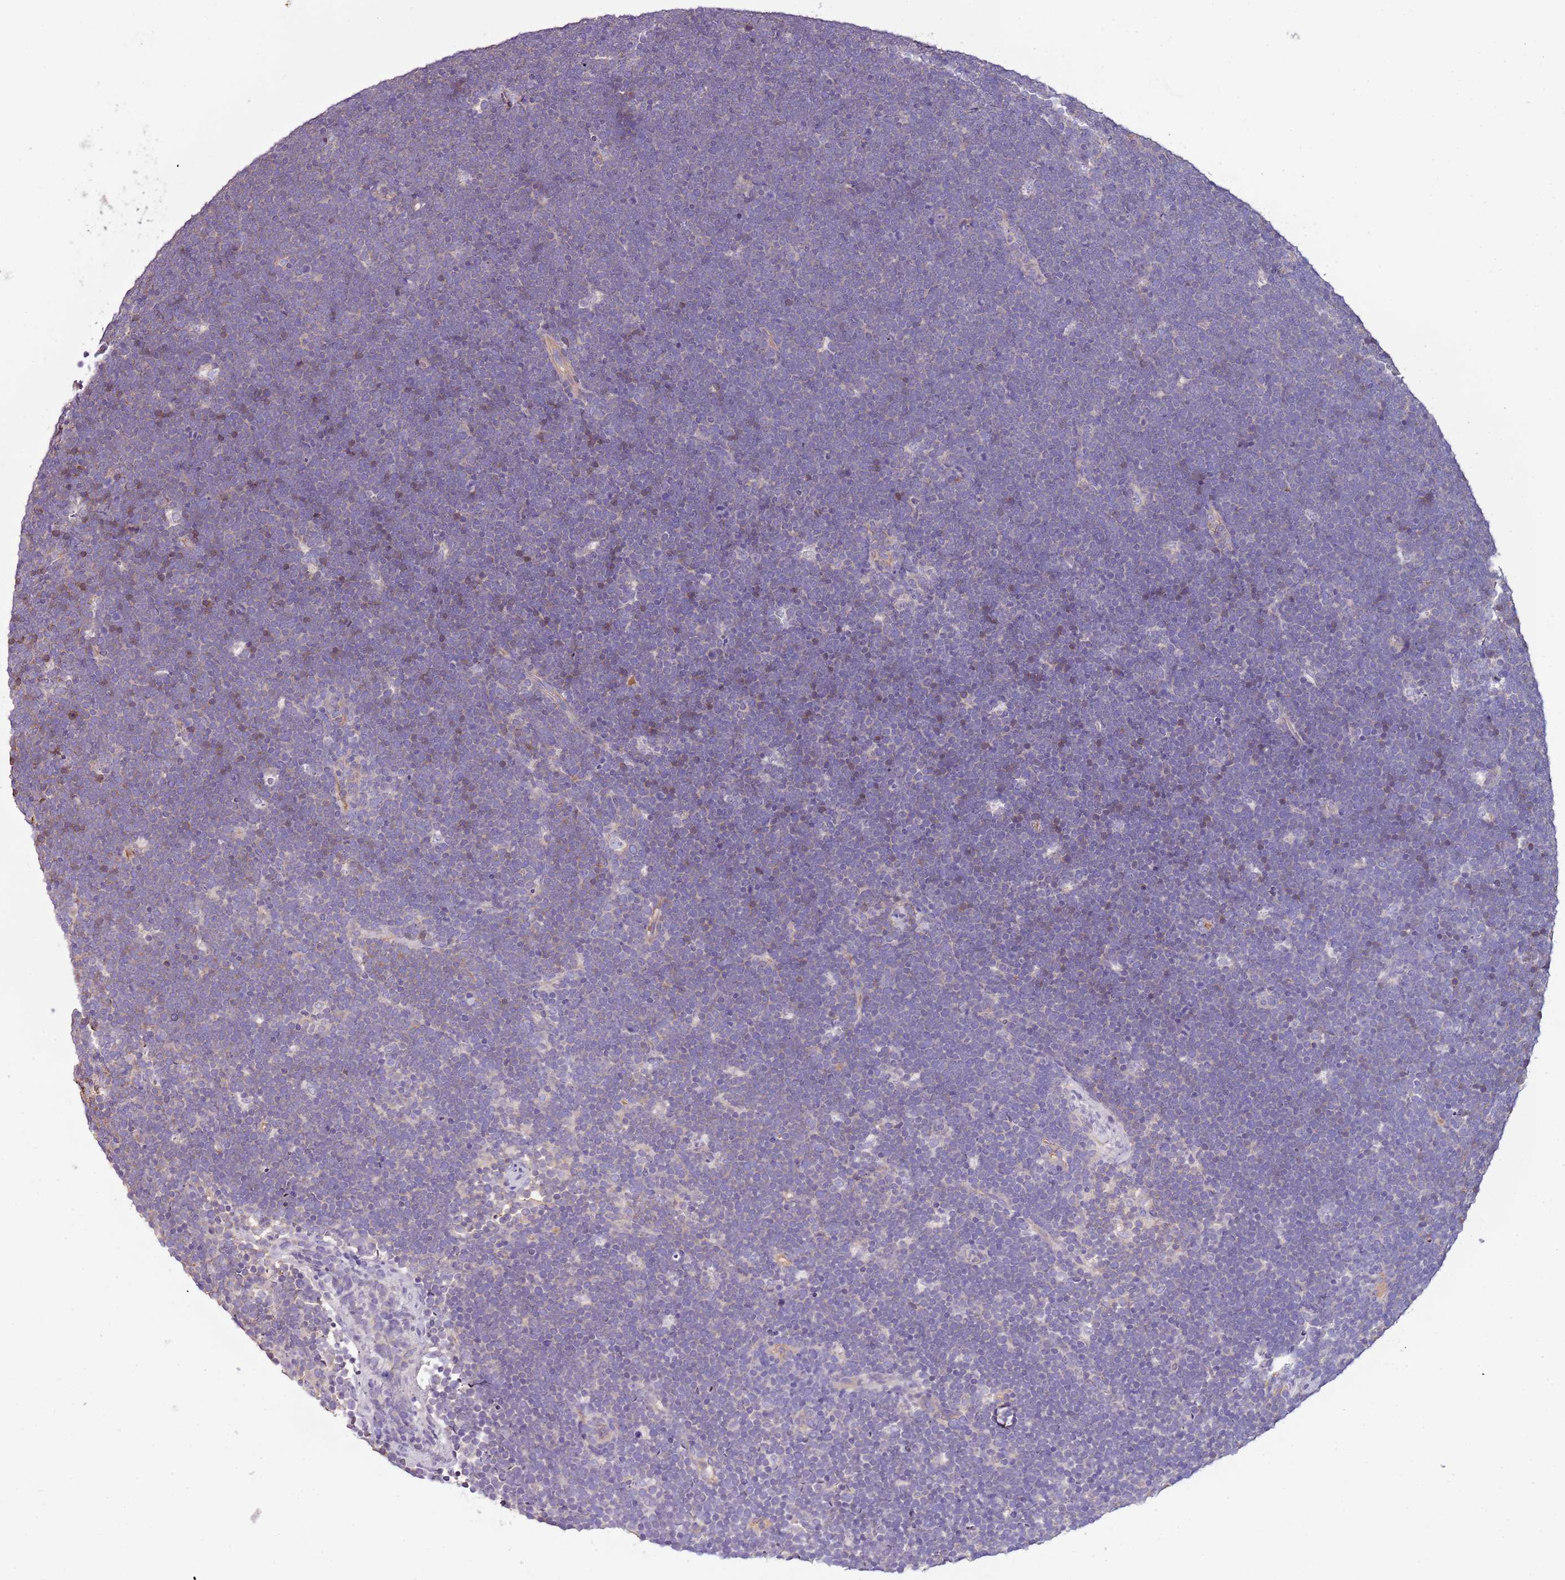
{"staining": {"intensity": "negative", "quantity": "none", "location": "none"}, "tissue": "lymphoma", "cell_type": "Tumor cells", "image_type": "cancer", "snomed": [{"axis": "morphology", "description": "Malignant lymphoma, non-Hodgkin's type, High grade"}, {"axis": "topography", "description": "Lymph node"}], "caption": "This micrograph is of malignant lymphoma, non-Hodgkin's type (high-grade) stained with immunohistochemistry (IHC) to label a protein in brown with the nuclei are counter-stained blue. There is no positivity in tumor cells.", "gene": "DENR", "patient": {"sex": "male", "age": 13}}